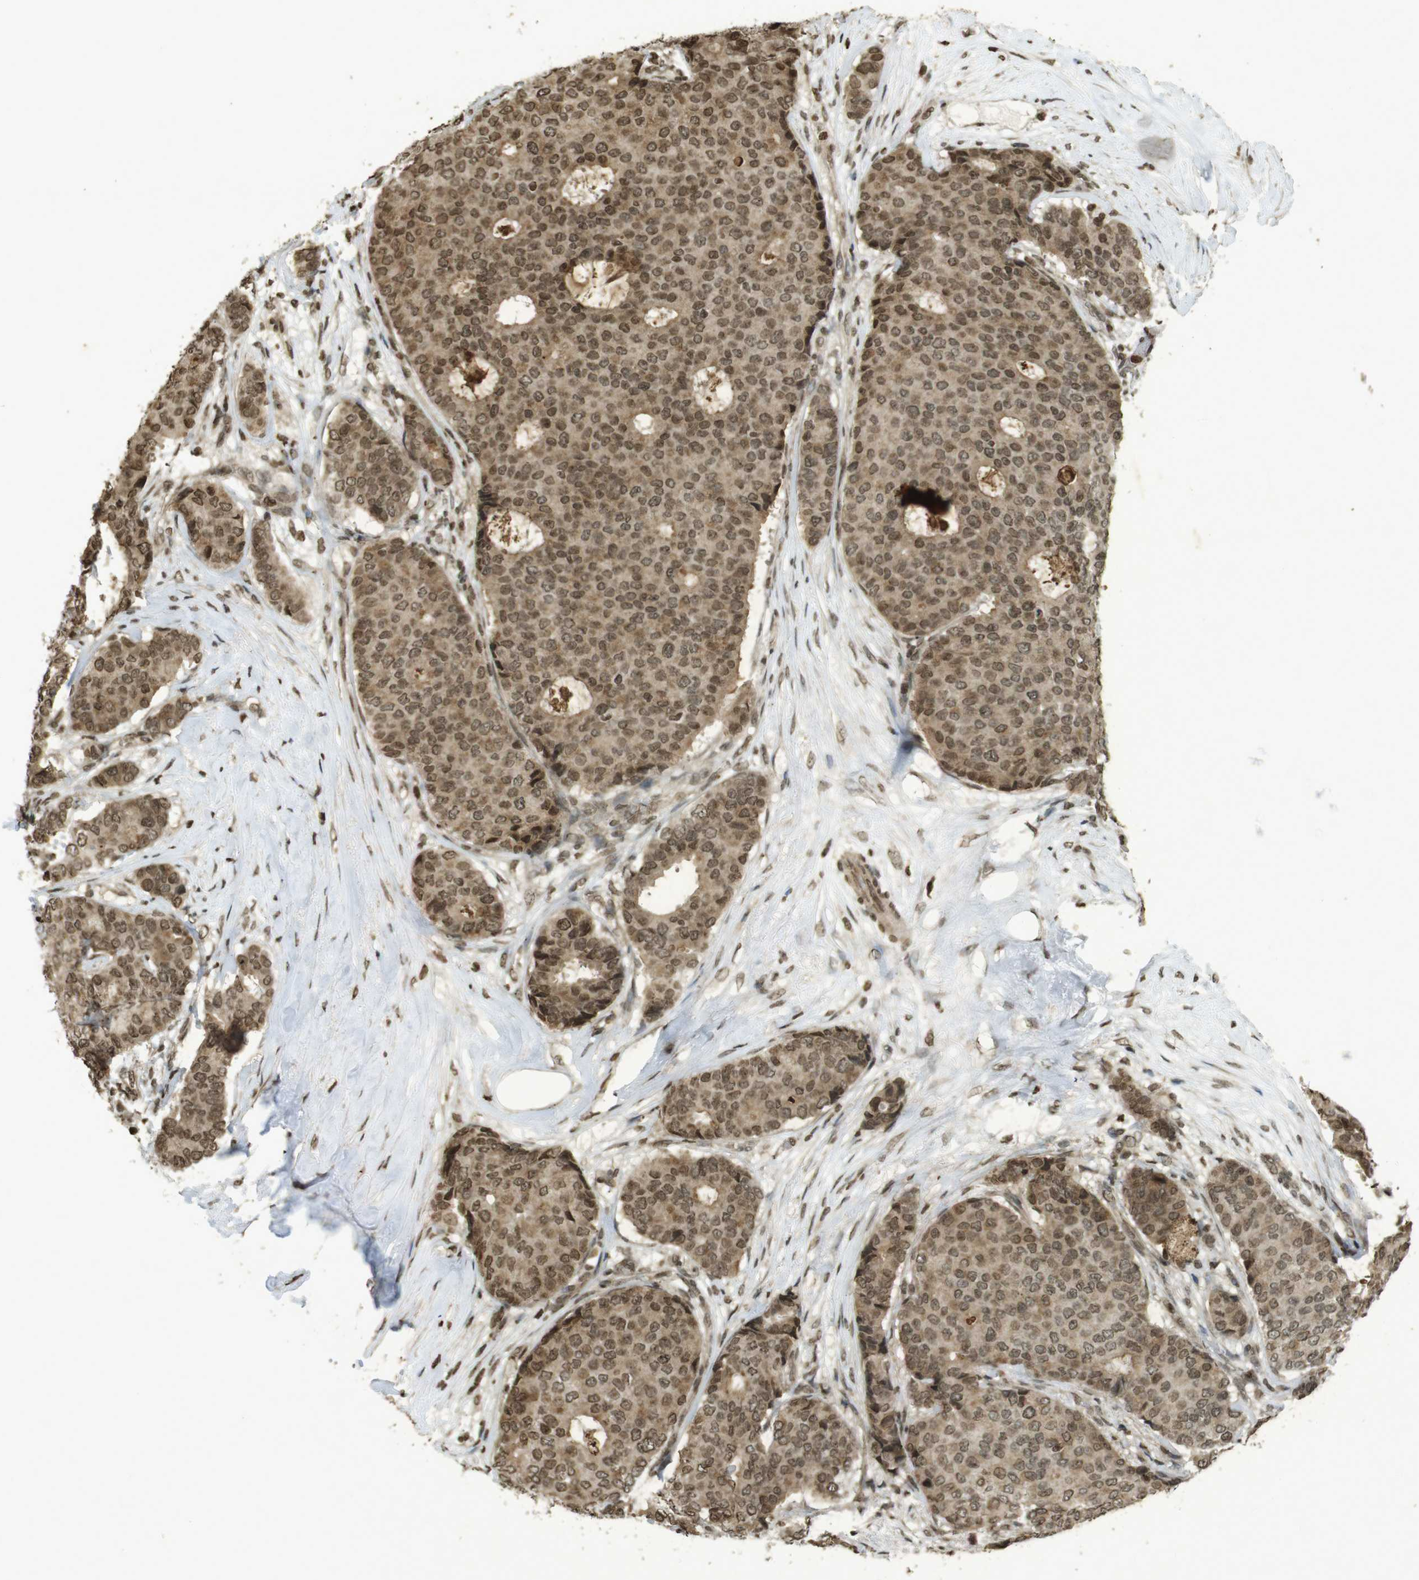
{"staining": {"intensity": "moderate", "quantity": ">75%", "location": "cytoplasmic/membranous,nuclear"}, "tissue": "breast cancer", "cell_type": "Tumor cells", "image_type": "cancer", "snomed": [{"axis": "morphology", "description": "Duct carcinoma"}, {"axis": "topography", "description": "Breast"}], "caption": "Protein analysis of invasive ductal carcinoma (breast) tissue shows moderate cytoplasmic/membranous and nuclear expression in approximately >75% of tumor cells.", "gene": "ORC4", "patient": {"sex": "female", "age": 75}}